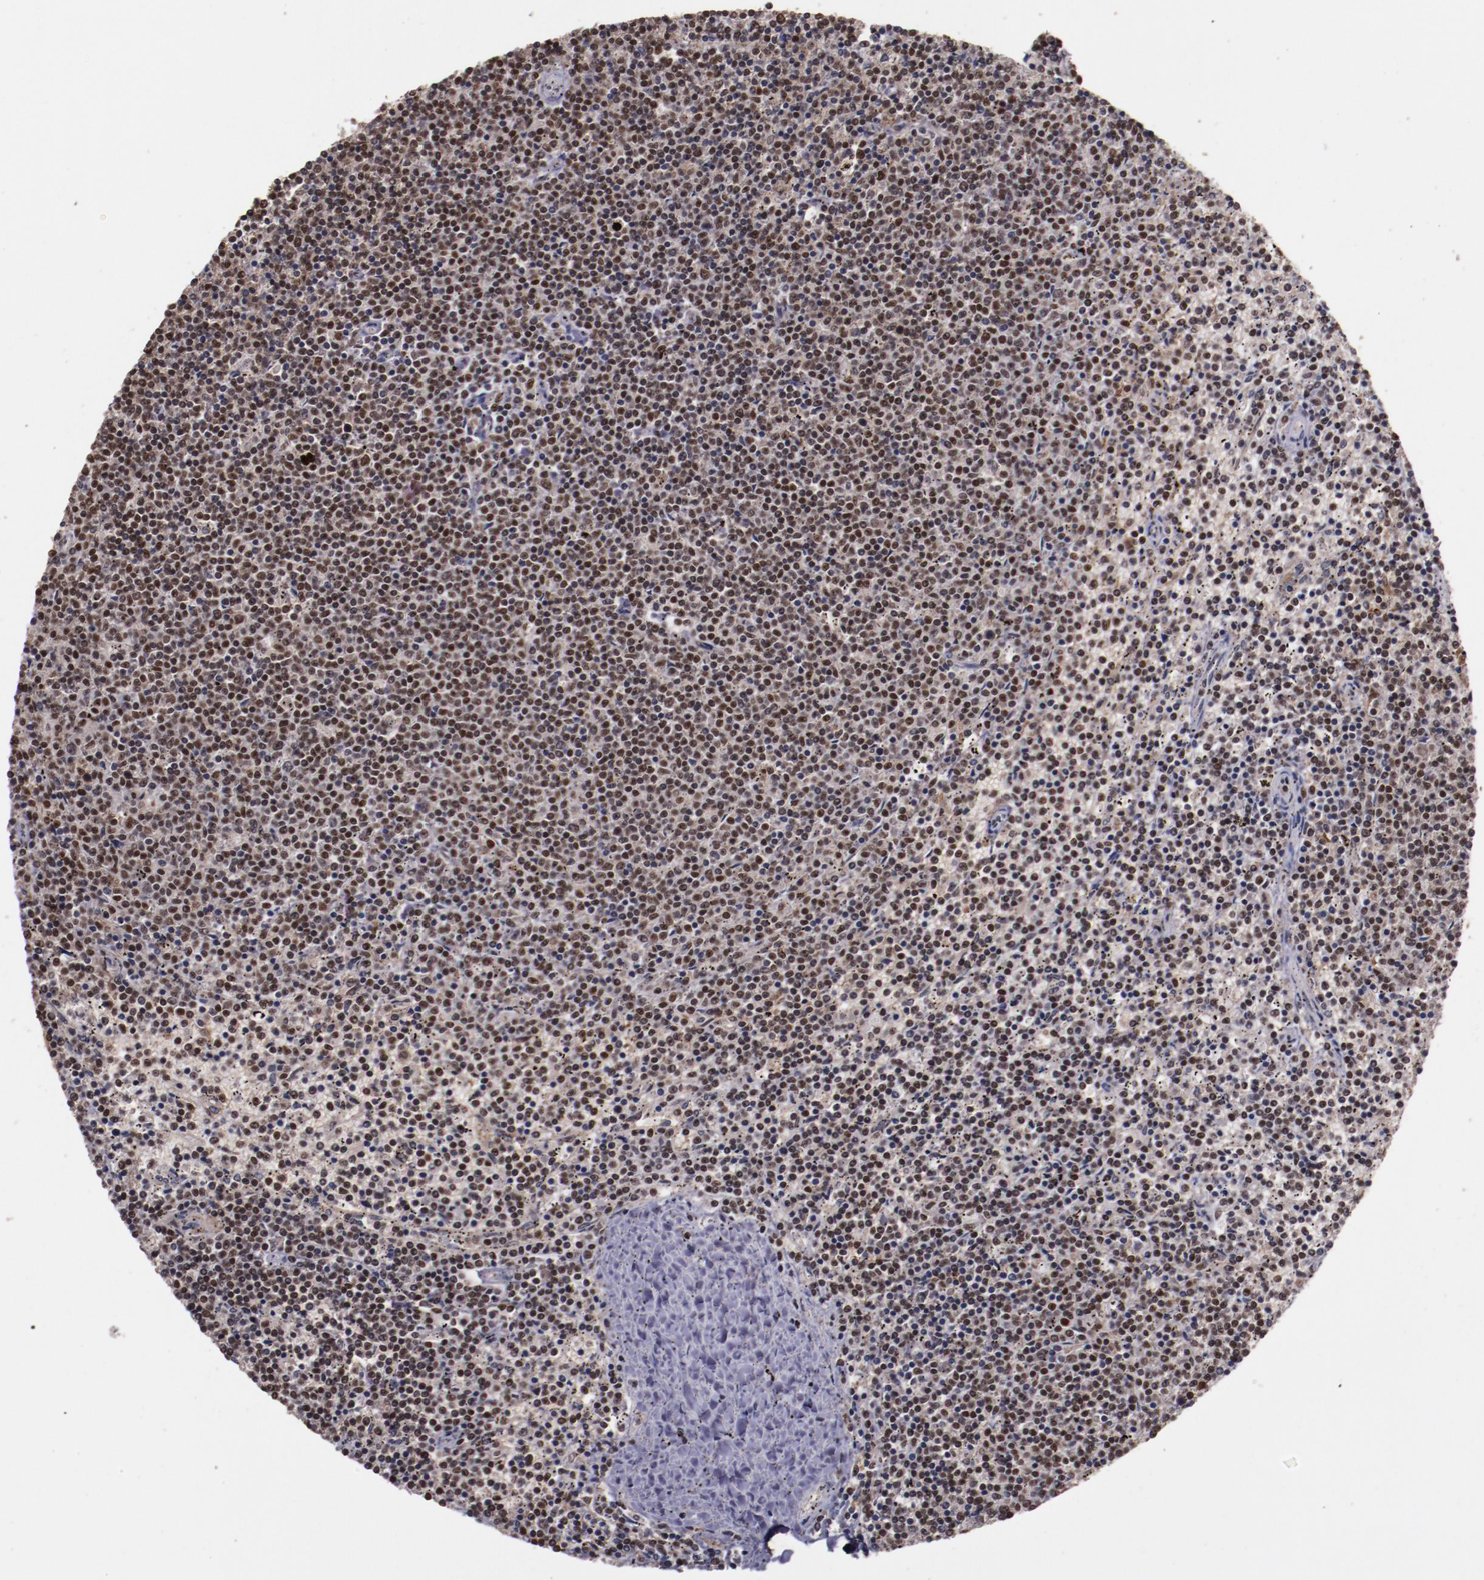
{"staining": {"intensity": "moderate", "quantity": "25%-75%", "location": "nuclear"}, "tissue": "lymphoma", "cell_type": "Tumor cells", "image_type": "cancer", "snomed": [{"axis": "morphology", "description": "Malignant lymphoma, non-Hodgkin's type, Low grade"}, {"axis": "topography", "description": "Spleen"}], "caption": "Brown immunohistochemical staining in human malignant lymphoma, non-Hodgkin's type (low-grade) shows moderate nuclear staining in about 25%-75% of tumor cells.", "gene": "CHEK2", "patient": {"sex": "female", "age": 50}}